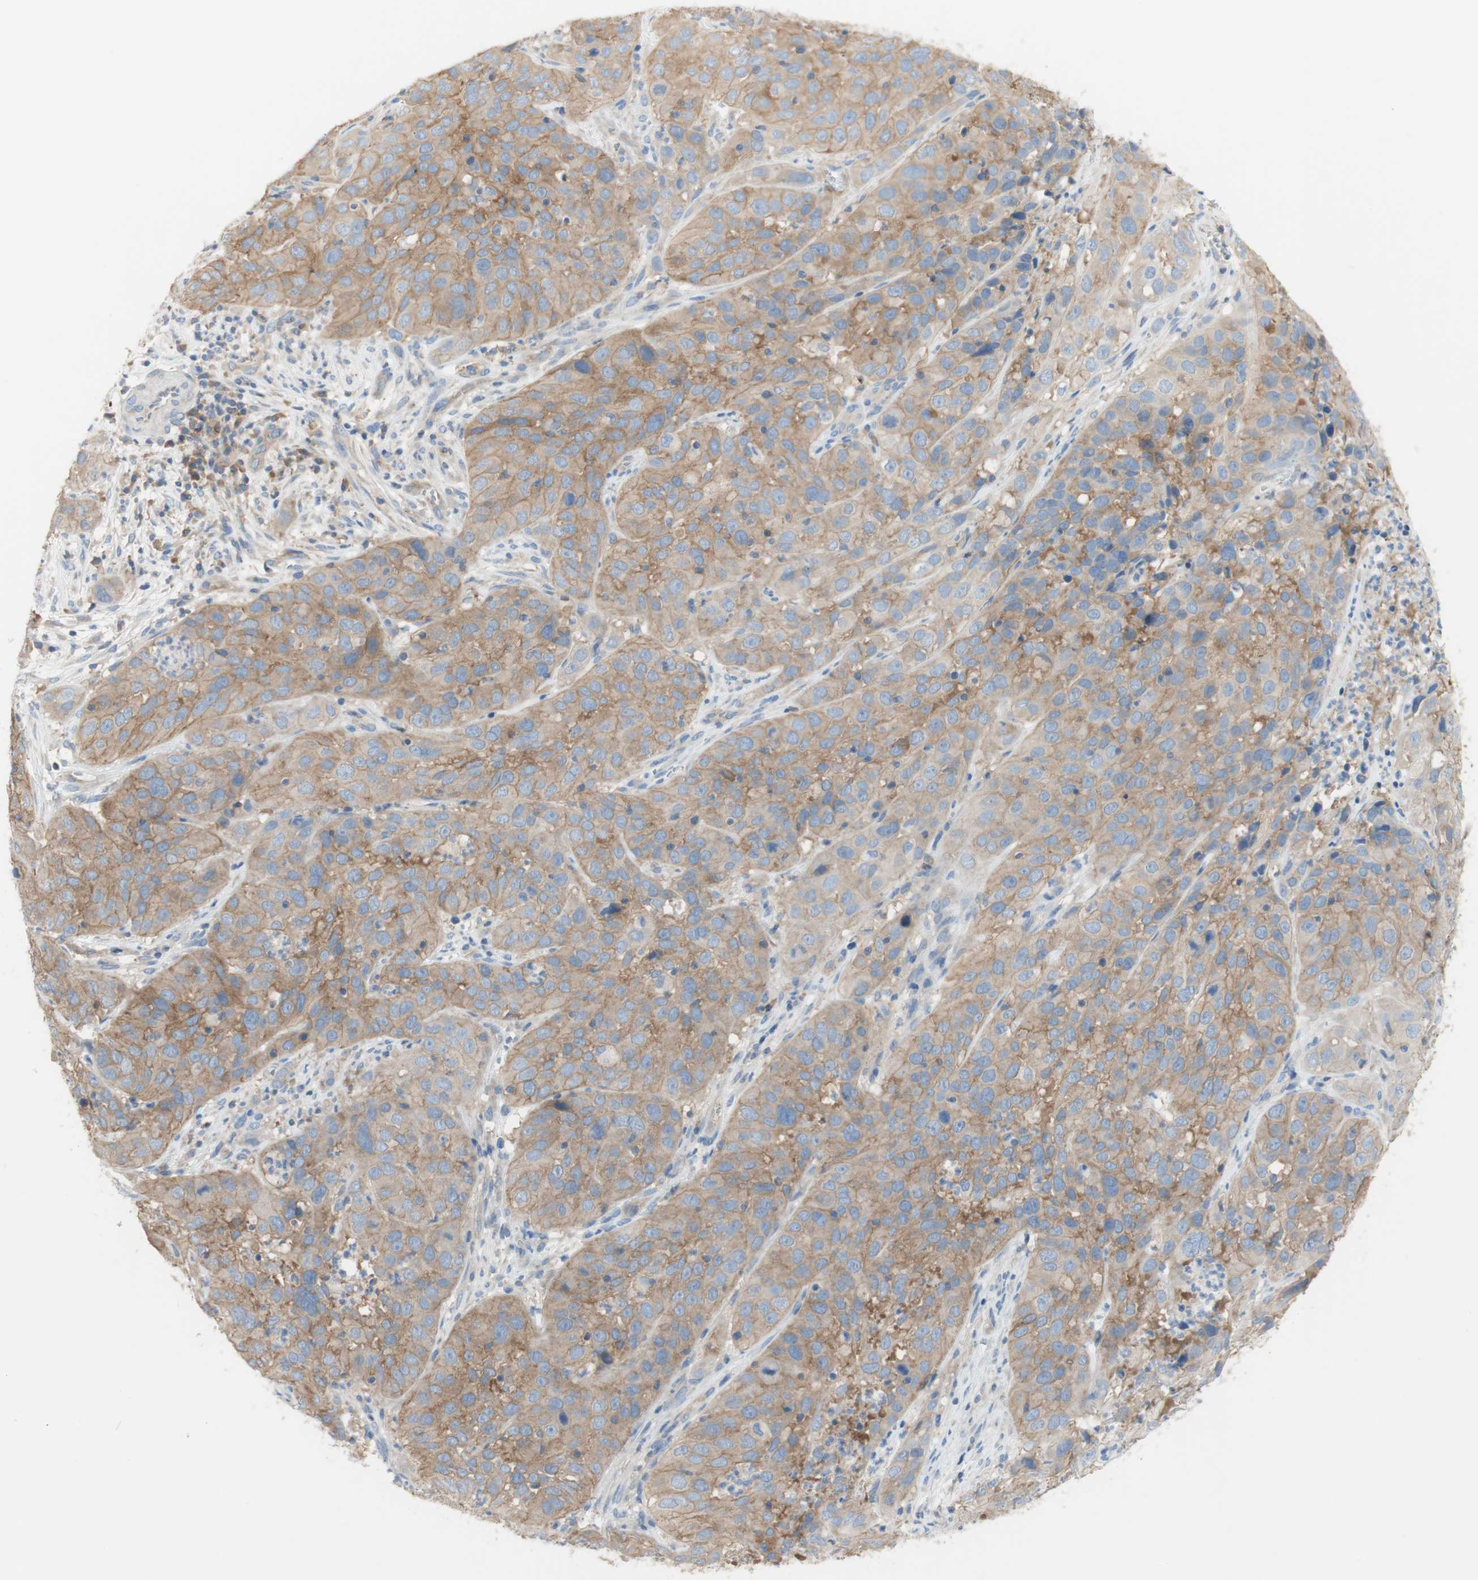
{"staining": {"intensity": "weak", "quantity": ">75%", "location": "cytoplasmic/membranous"}, "tissue": "cervical cancer", "cell_type": "Tumor cells", "image_type": "cancer", "snomed": [{"axis": "morphology", "description": "Squamous cell carcinoma, NOS"}, {"axis": "topography", "description": "Cervix"}], "caption": "Cervical cancer was stained to show a protein in brown. There is low levels of weak cytoplasmic/membranous staining in about >75% of tumor cells. The protein is shown in brown color, while the nuclei are stained blue.", "gene": "ATP2B1", "patient": {"sex": "female", "age": 32}}